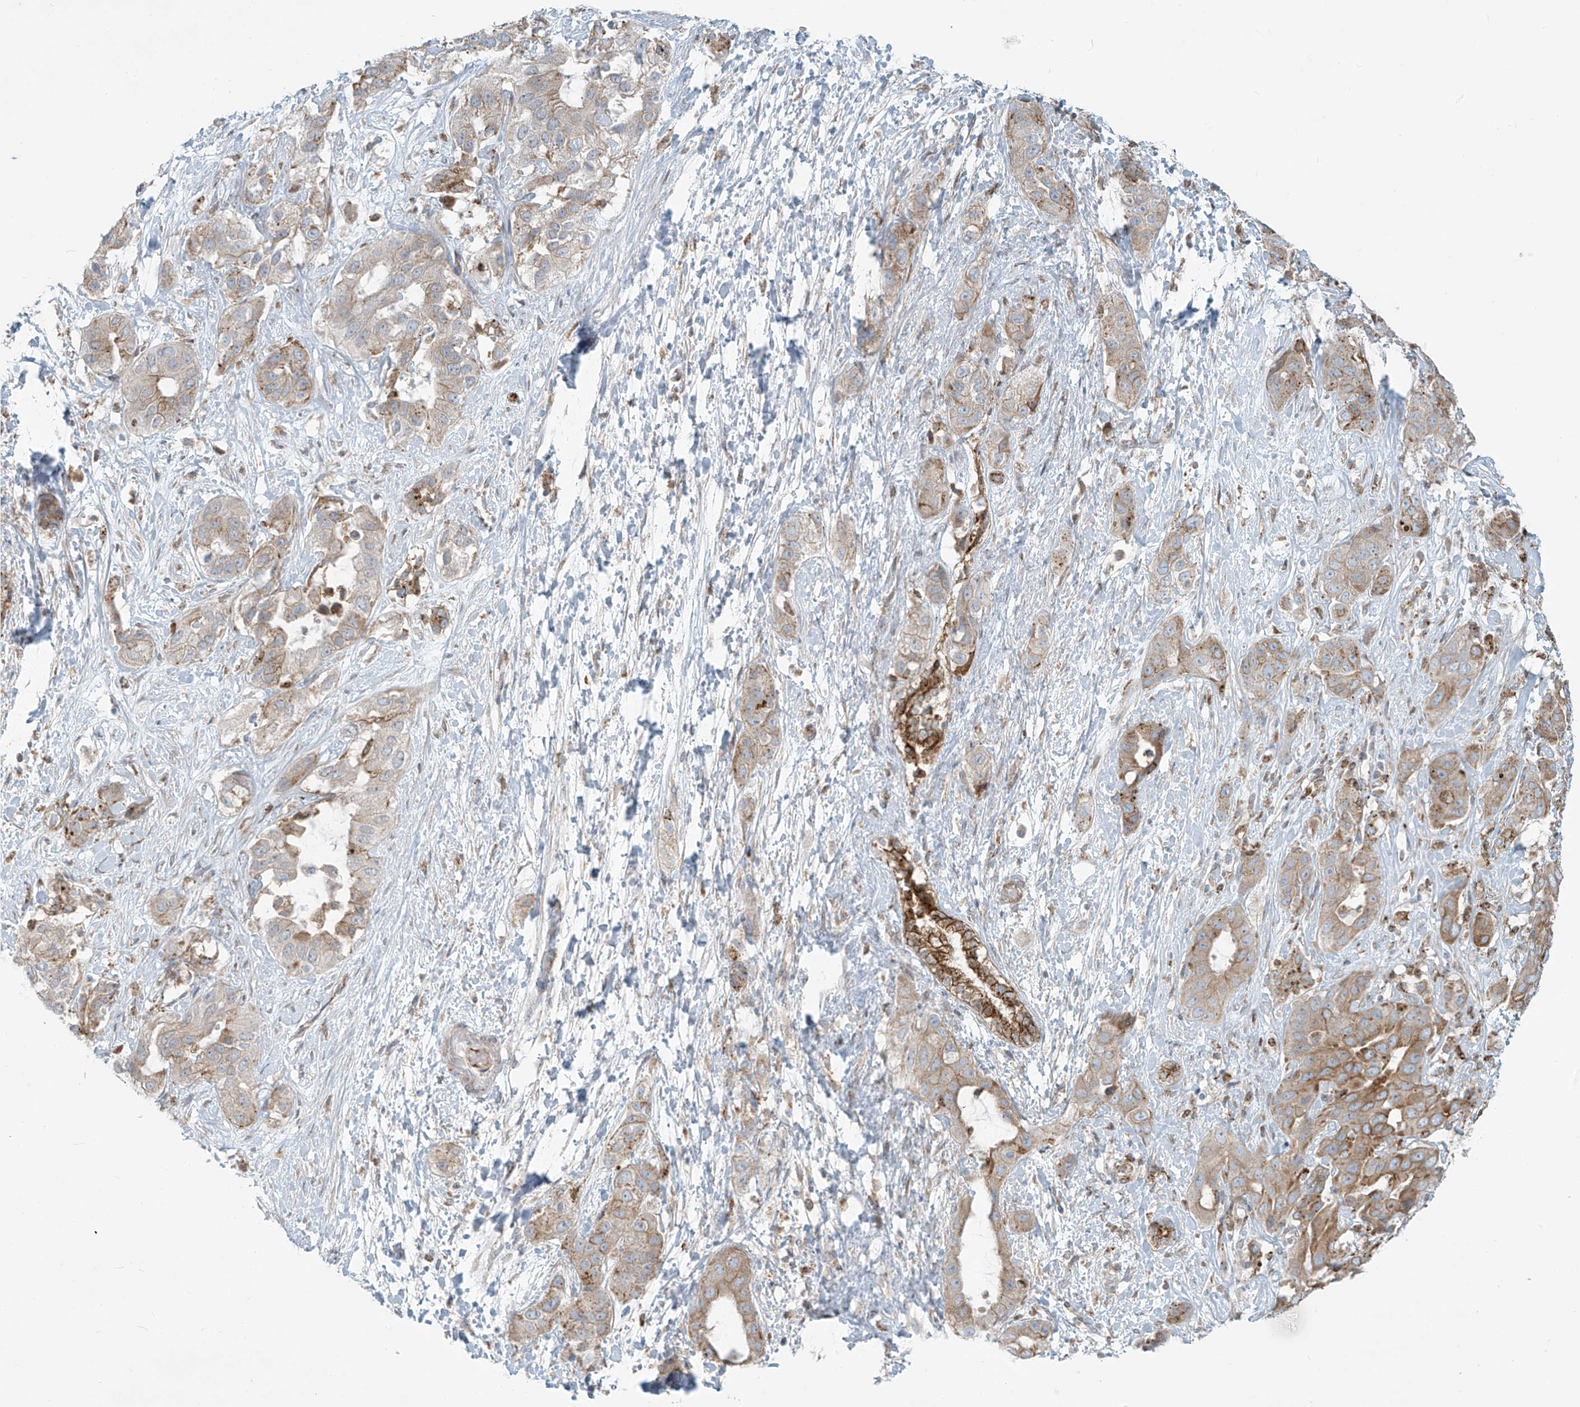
{"staining": {"intensity": "weak", "quantity": "25%-75%", "location": "cytoplasmic/membranous"}, "tissue": "liver cancer", "cell_type": "Tumor cells", "image_type": "cancer", "snomed": [{"axis": "morphology", "description": "Cholangiocarcinoma"}, {"axis": "topography", "description": "Liver"}], "caption": "Immunohistochemical staining of human liver cancer reveals low levels of weak cytoplasmic/membranous protein positivity in about 25%-75% of tumor cells.", "gene": "LZTS3", "patient": {"sex": "female", "age": 52}}